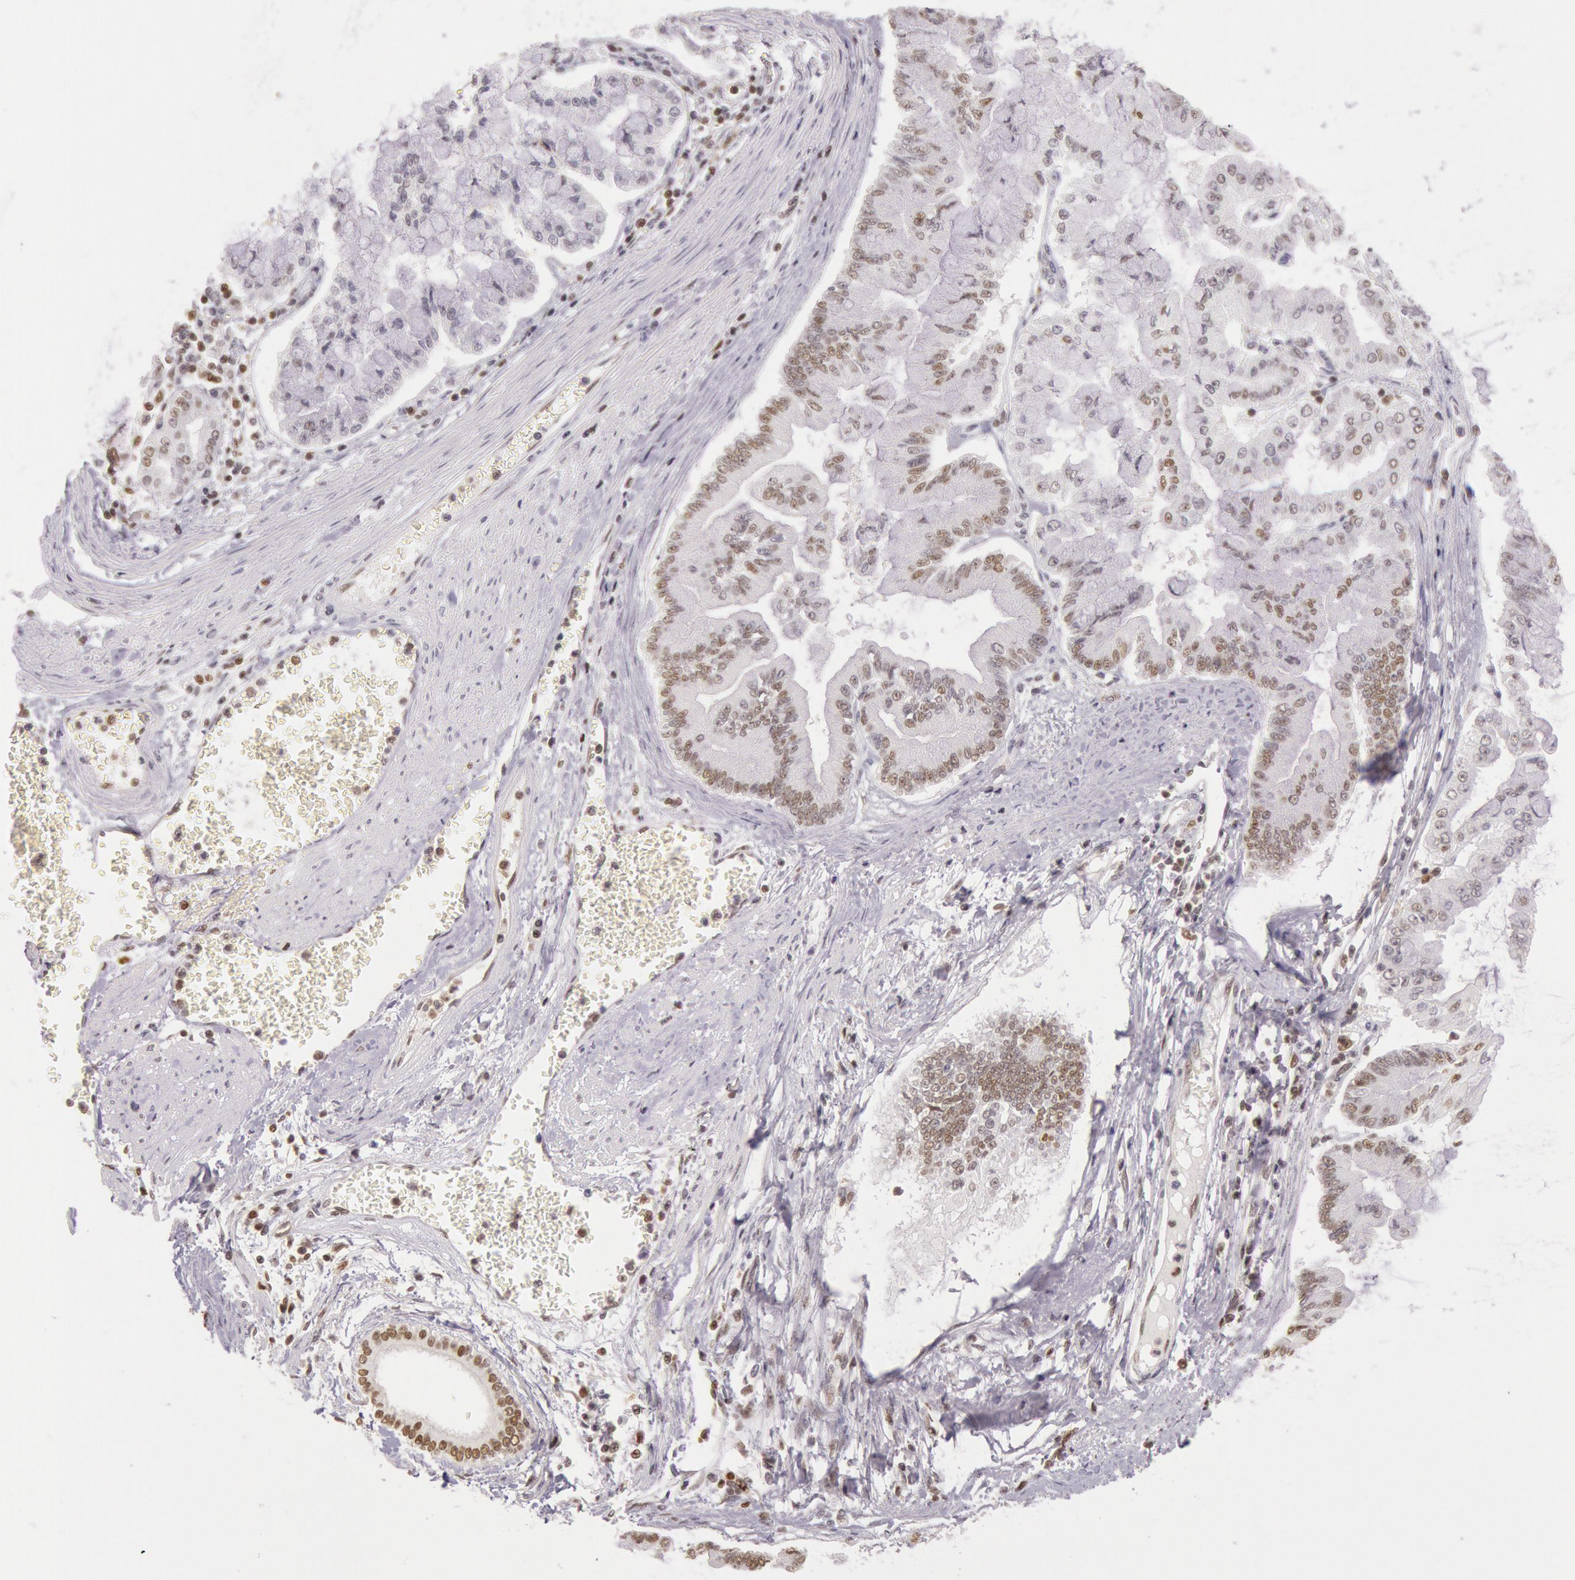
{"staining": {"intensity": "moderate", "quantity": "25%-75%", "location": "nuclear"}, "tissue": "liver cancer", "cell_type": "Tumor cells", "image_type": "cancer", "snomed": [{"axis": "morphology", "description": "Cholangiocarcinoma"}, {"axis": "topography", "description": "Liver"}], "caption": "Moderate nuclear staining for a protein is seen in about 25%-75% of tumor cells of cholangiocarcinoma (liver) using immunohistochemistry.", "gene": "ESS2", "patient": {"sex": "female", "age": 79}}